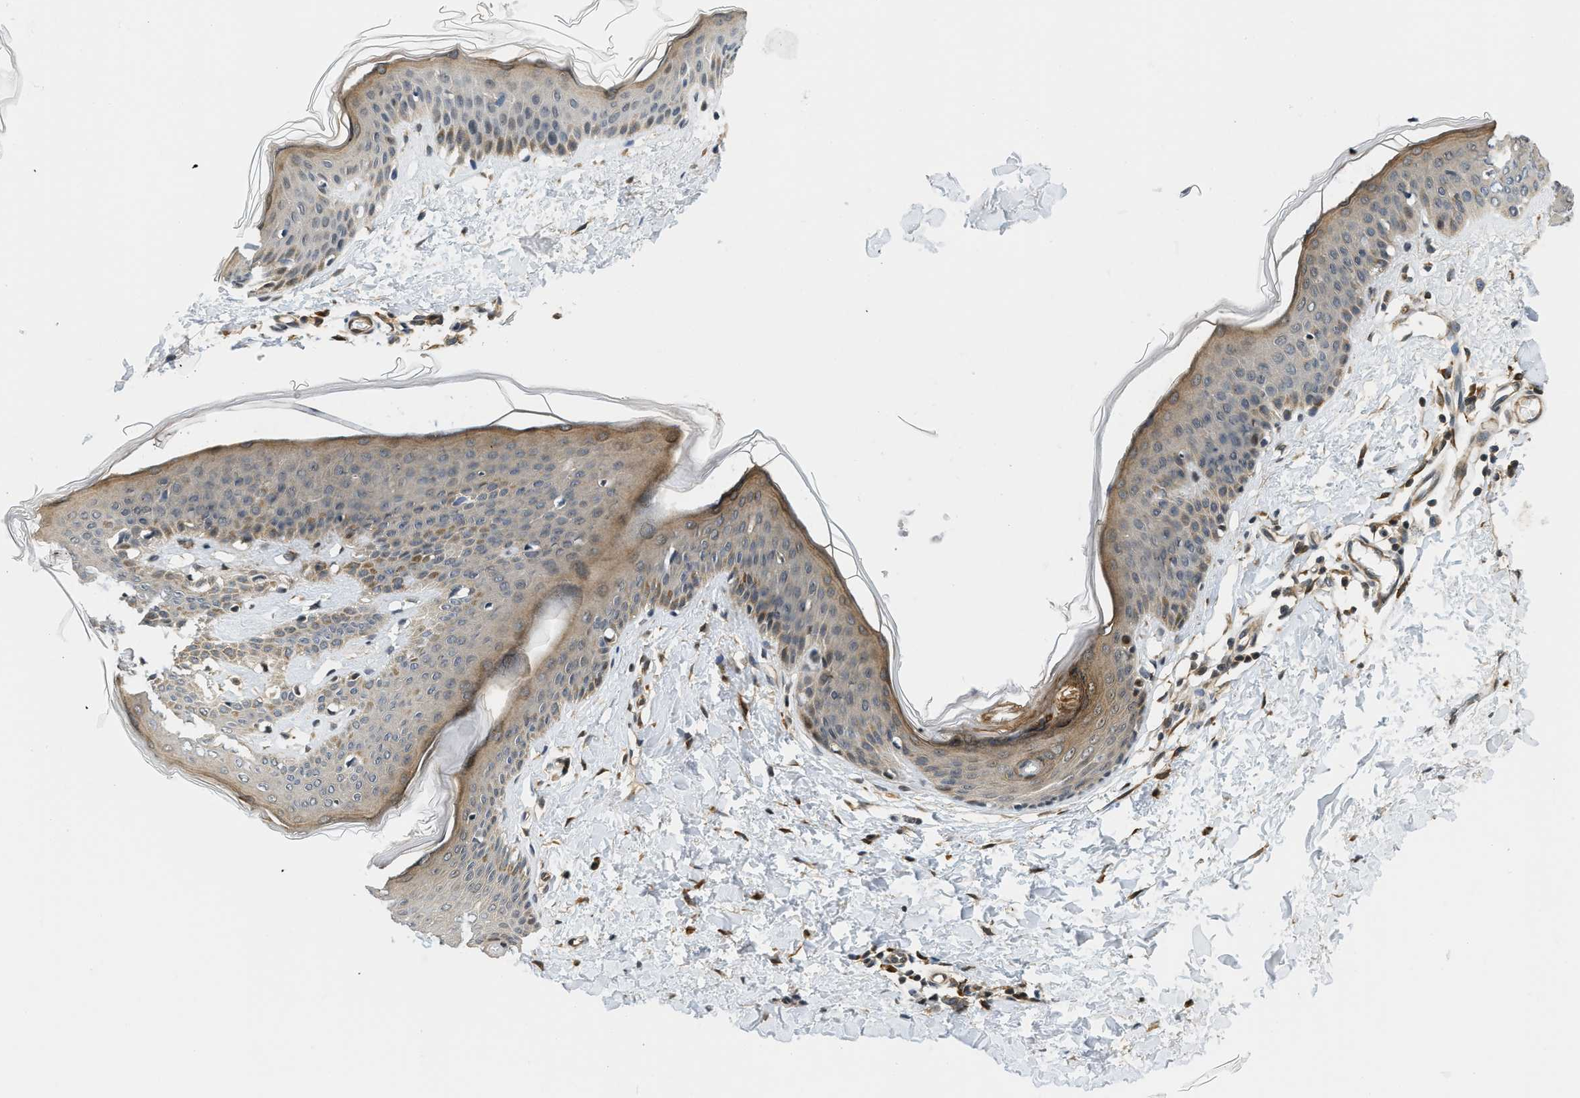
{"staining": {"intensity": "moderate", "quantity": ">75%", "location": "cytoplasmic/membranous"}, "tissue": "skin", "cell_type": "Fibroblasts", "image_type": "normal", "snomed": [{"axis": "morphology", "description": "Normal tissue, NOS"}, {"axis": "topography", "description": "Skin"}], "caption": "Fibroblasts exhibit medium levels of moderate cytoplasmic/membranous positivity in approximately >75% of cells in unremarkable human skin. Using DAB (brown) and hematoxylin (blue) stains, captured at high magnification using brightfield microscopy.", "gene": "KMT2A", "patient": {"sex": "female", "age": 17}}